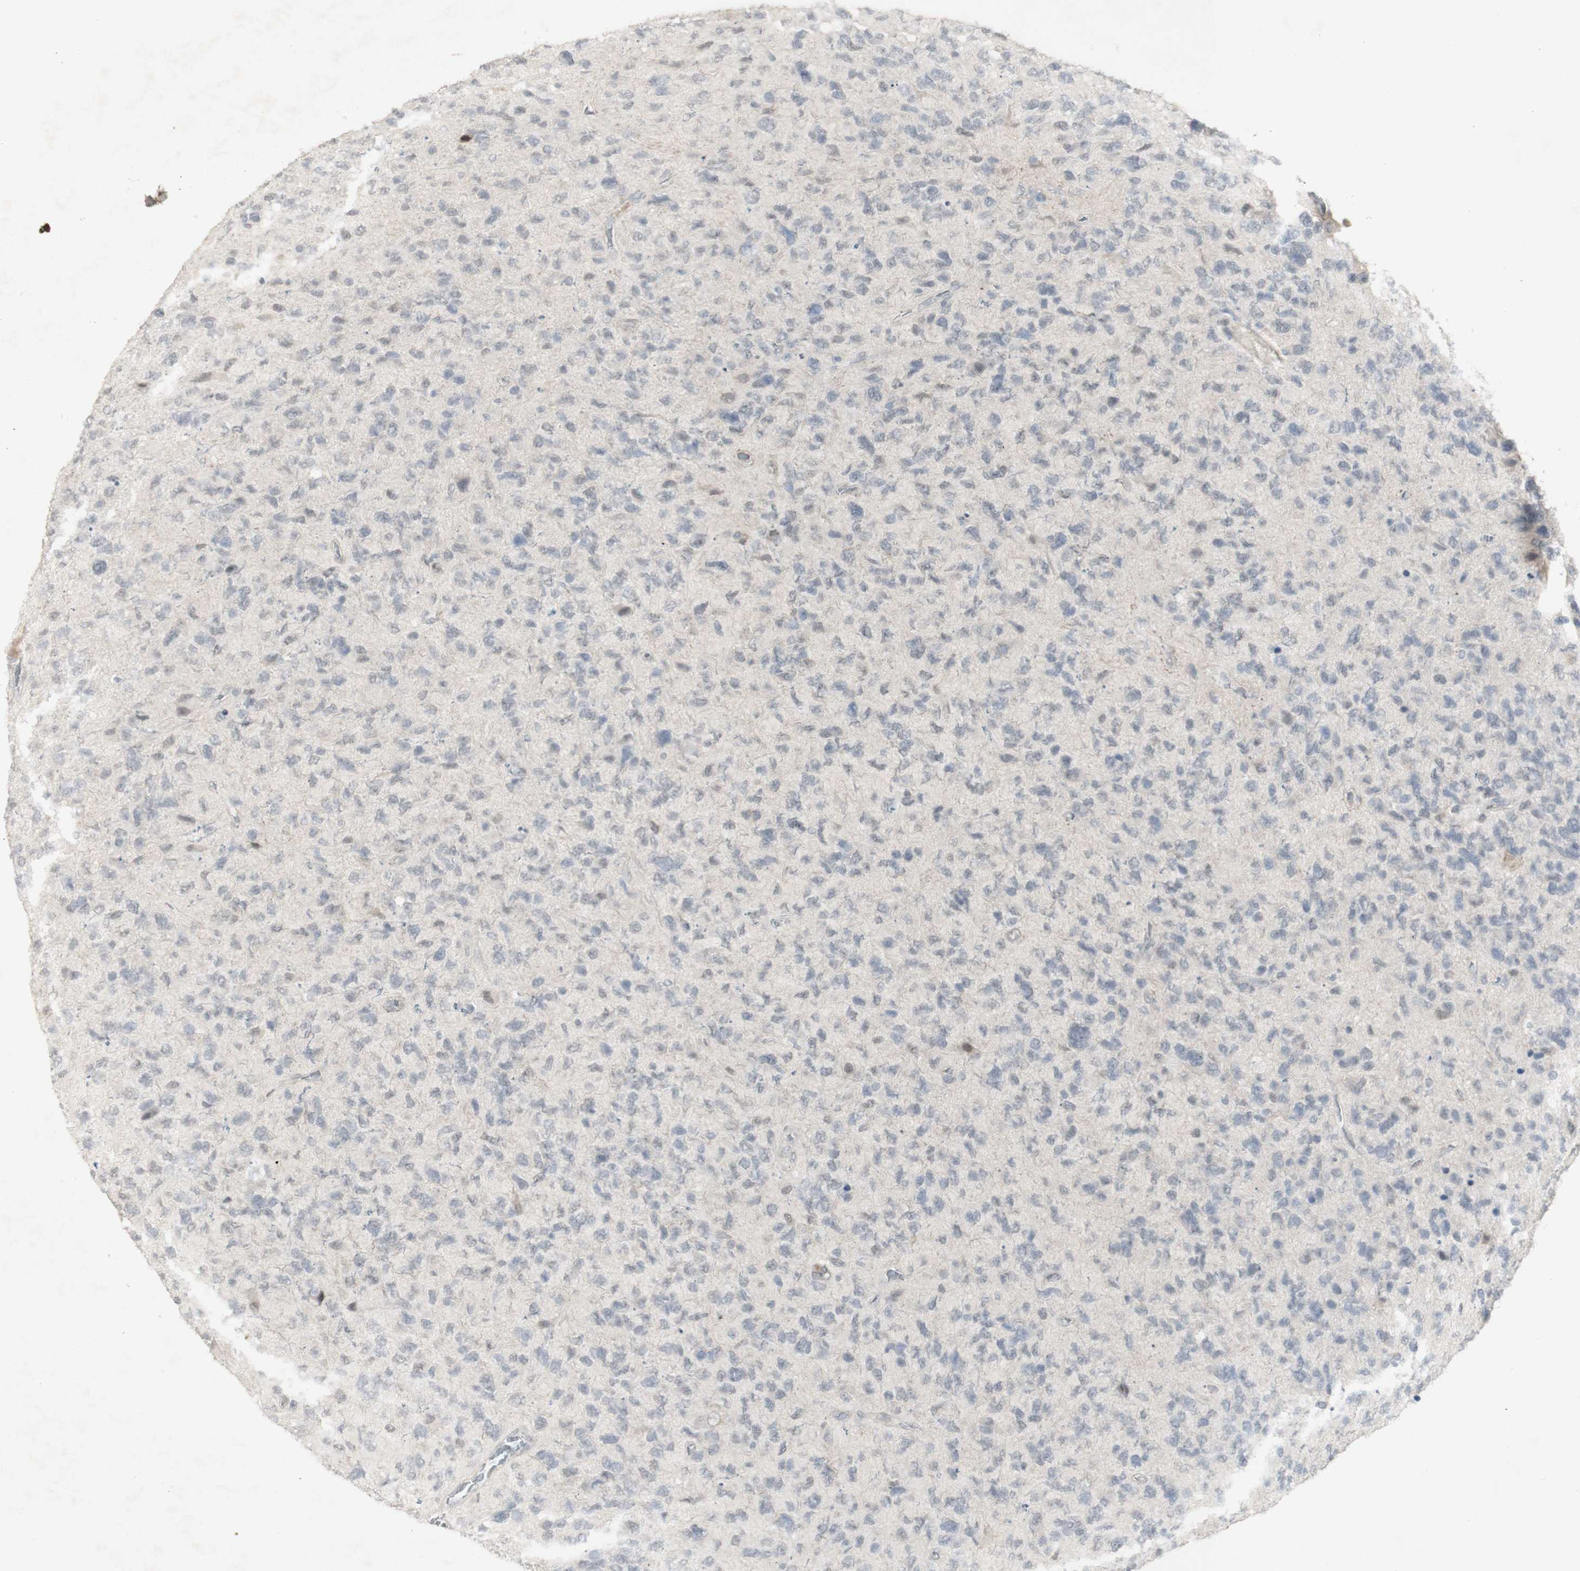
{"staining": {"intensity": "negative", "quantity": "none", "location": "none"}, "tissue": "glioma", "cell_type": "Tumor cells", "image_type": "cancer", "snomed": [{"axis": "morphology", "description": "Glioma, malignant, High grade"}, {"axis": "topography", "description": "Brain"}], "caption": "Tumor cells are negative for brown protein staining in high-grade glioma (malignant).", "gene": "C1orf116", "patient": {"sex": "female", "age": 58}}